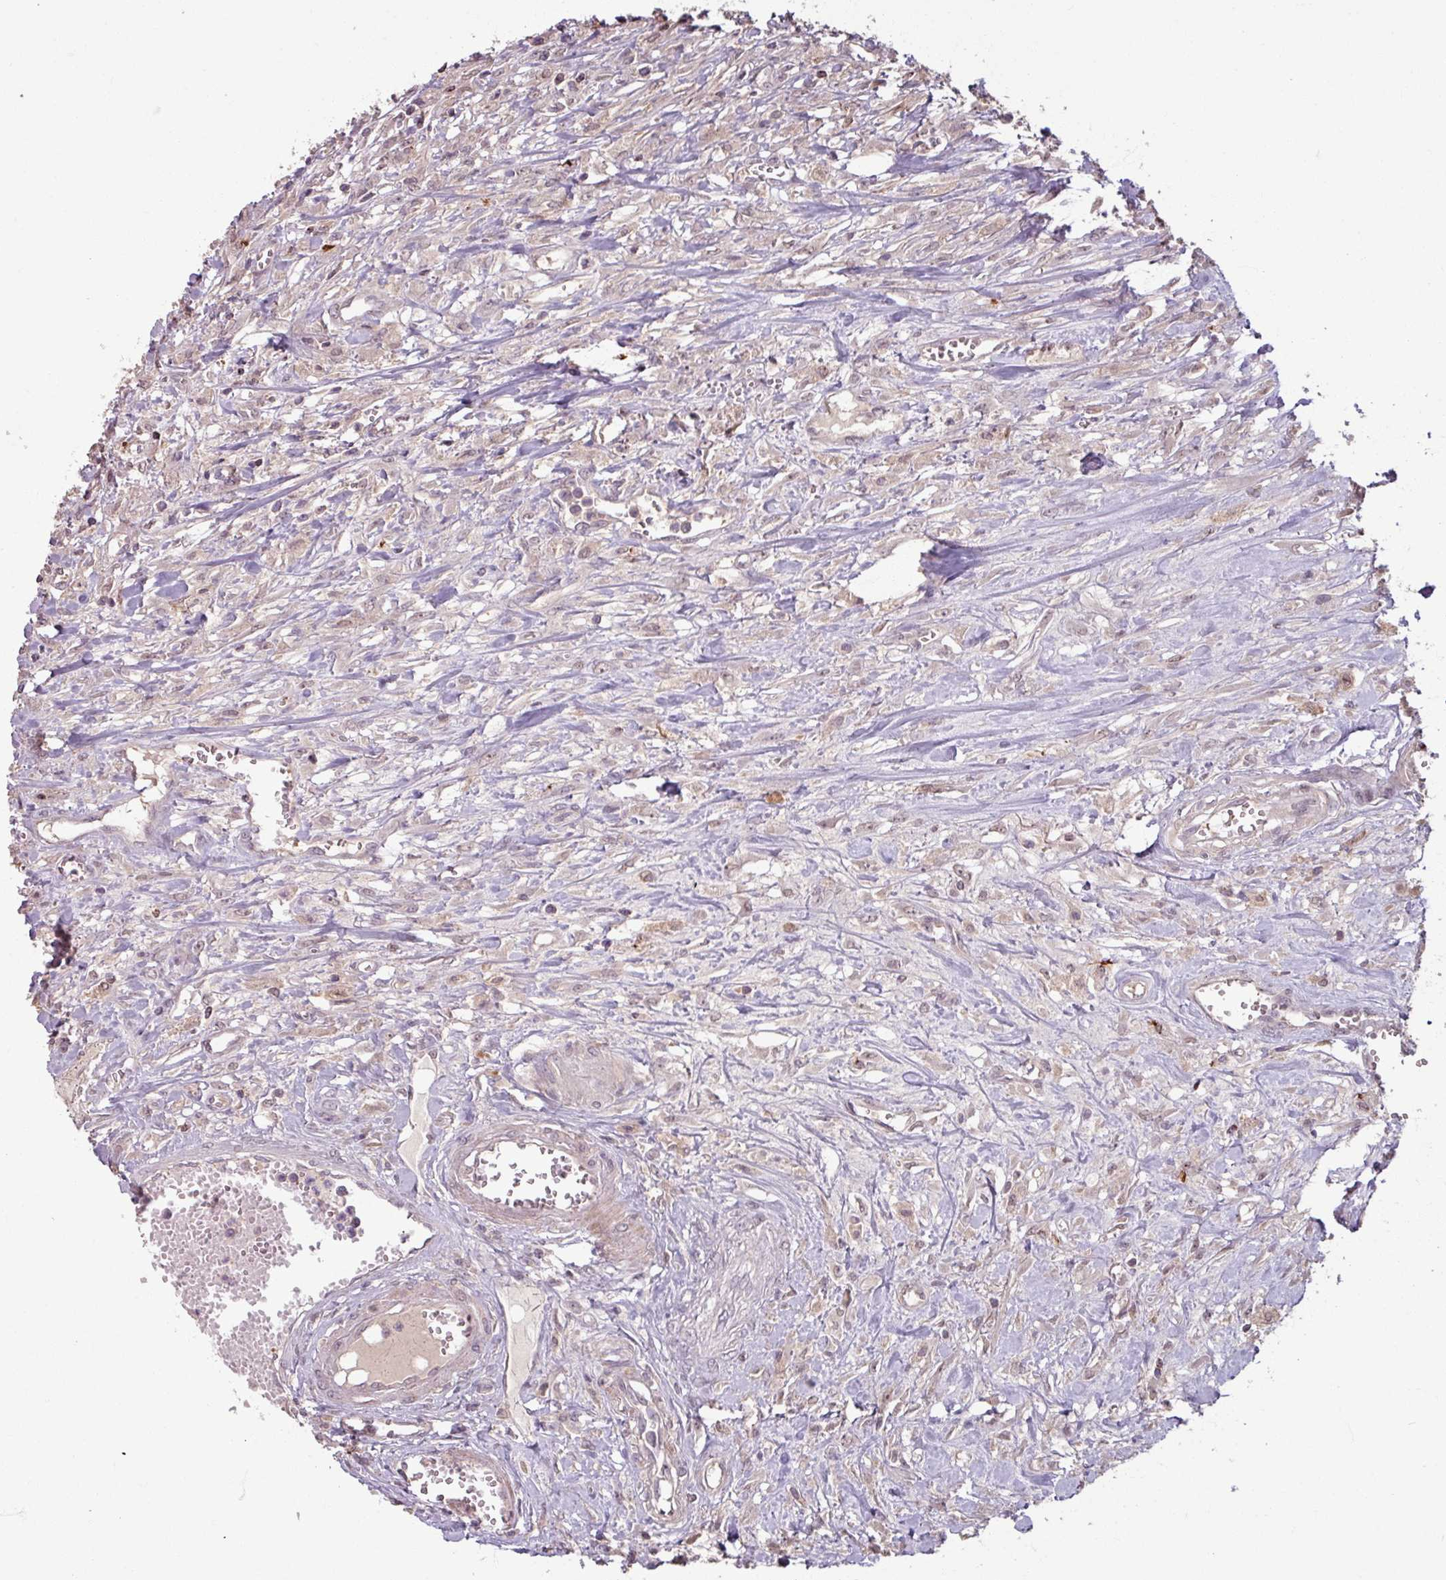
{"staining": {"intensity": "weak", "quantity": "<25%", "location": "nuclear"}, "tissue": "urothelial cancer", "cell_type": "Tumor cells", "image_type": "cancer", "snomed": [{"axis": "morphology", "description": "Urothelial carcinoma, High grade"}, {"axis": "topography", "description": "Urinary bladder"}], "caption": "This is an immunohistochemistry photomicrograph of human urothelial cancer. There is no expression in tumor cells.", "gene": "OR6B1", "patient": {"sex": "male", "age": 57}}